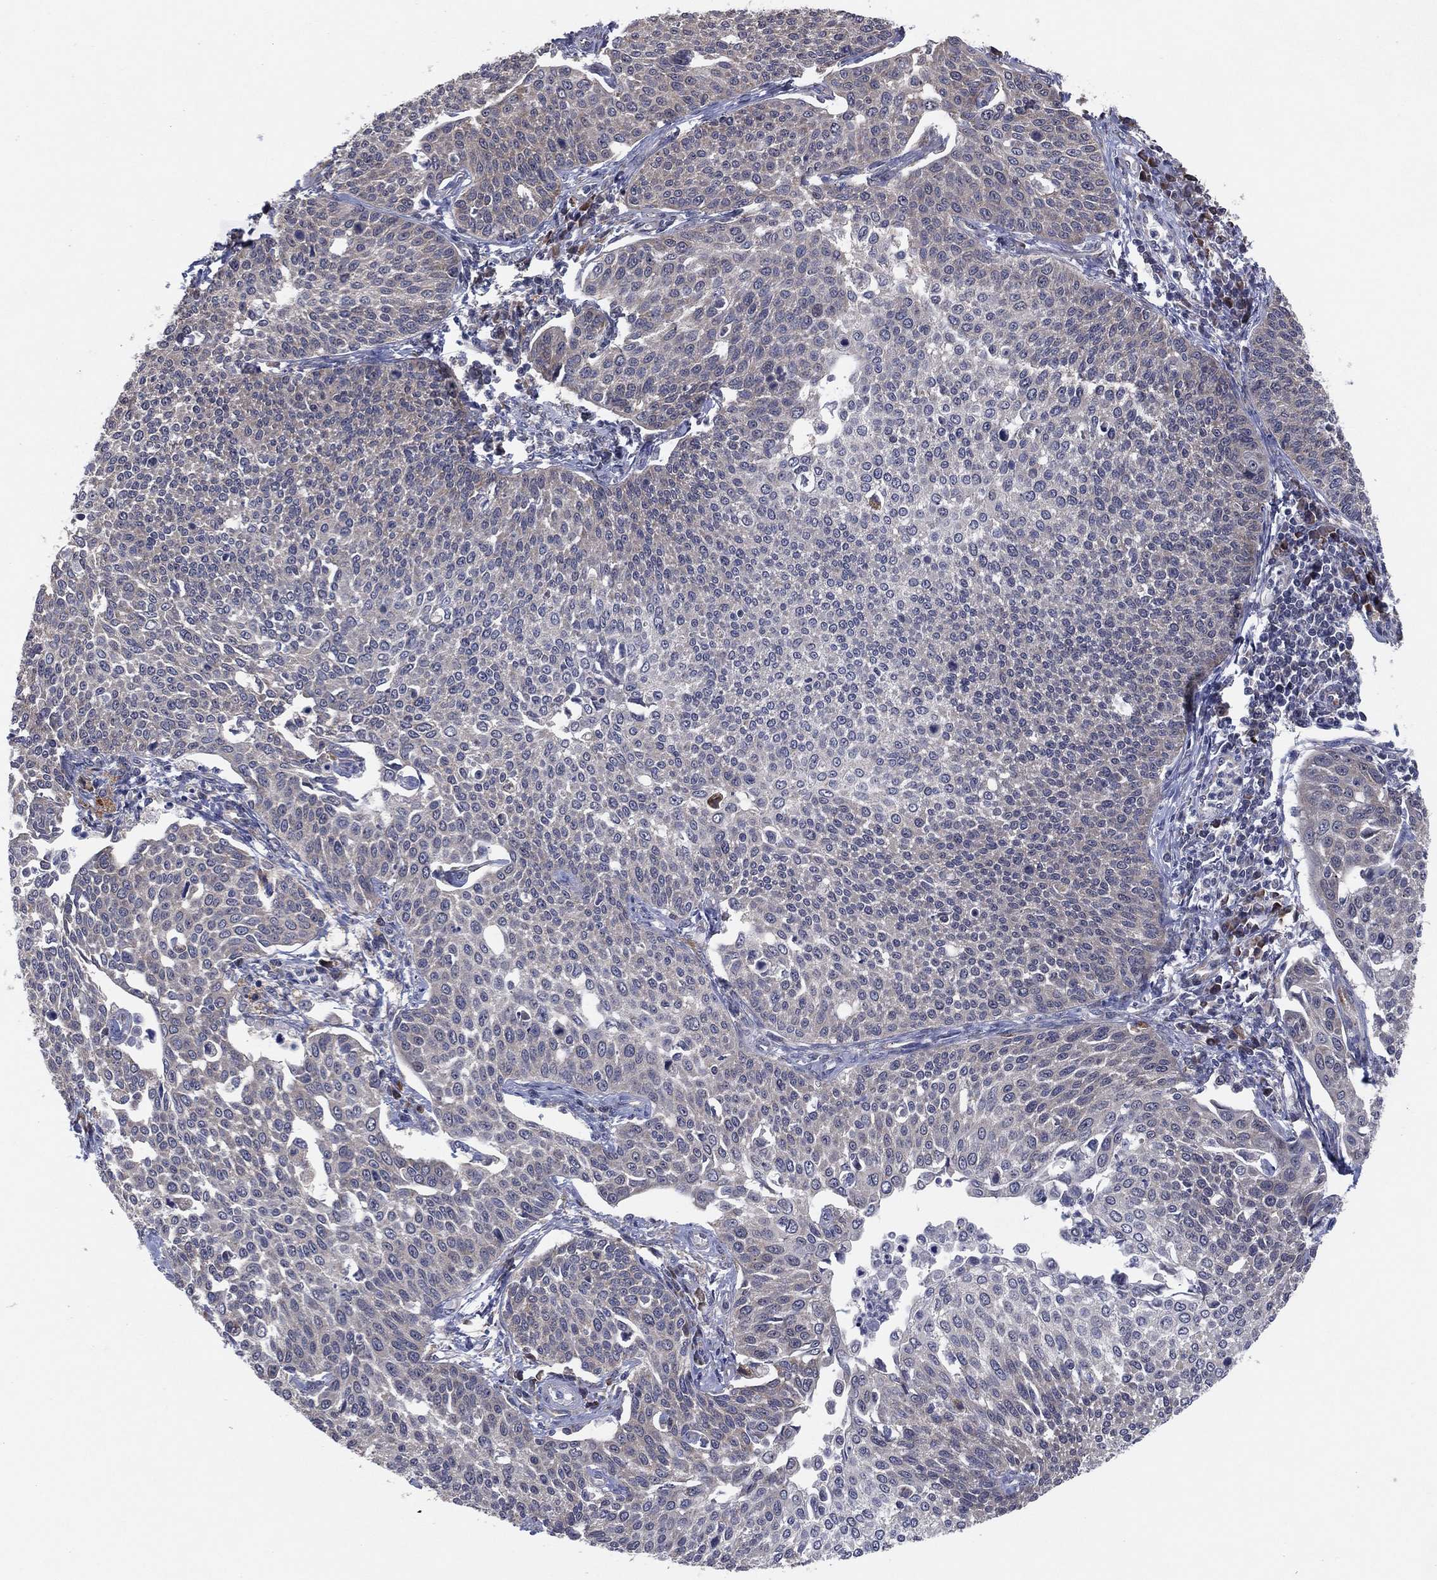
{"staining": {"intensity": "negative", "quantity": "none", "location": "none"}, "tissue": "cervical cancer", "cell_type": "Tumor cells", "image_type": "cancer", "snomed": [{"axis": "morphology", "description": "Squamous cell carcinoma, NOS"}, {"axis": "topography", "description": "Cervix"}], "caption": "Immunohistochemistry (IHC) of cervical squamous cell carcinoma shows no staining in tumor cells.", "gene": "FAM104A", "patient": {"sex": "female", "age": 34}}